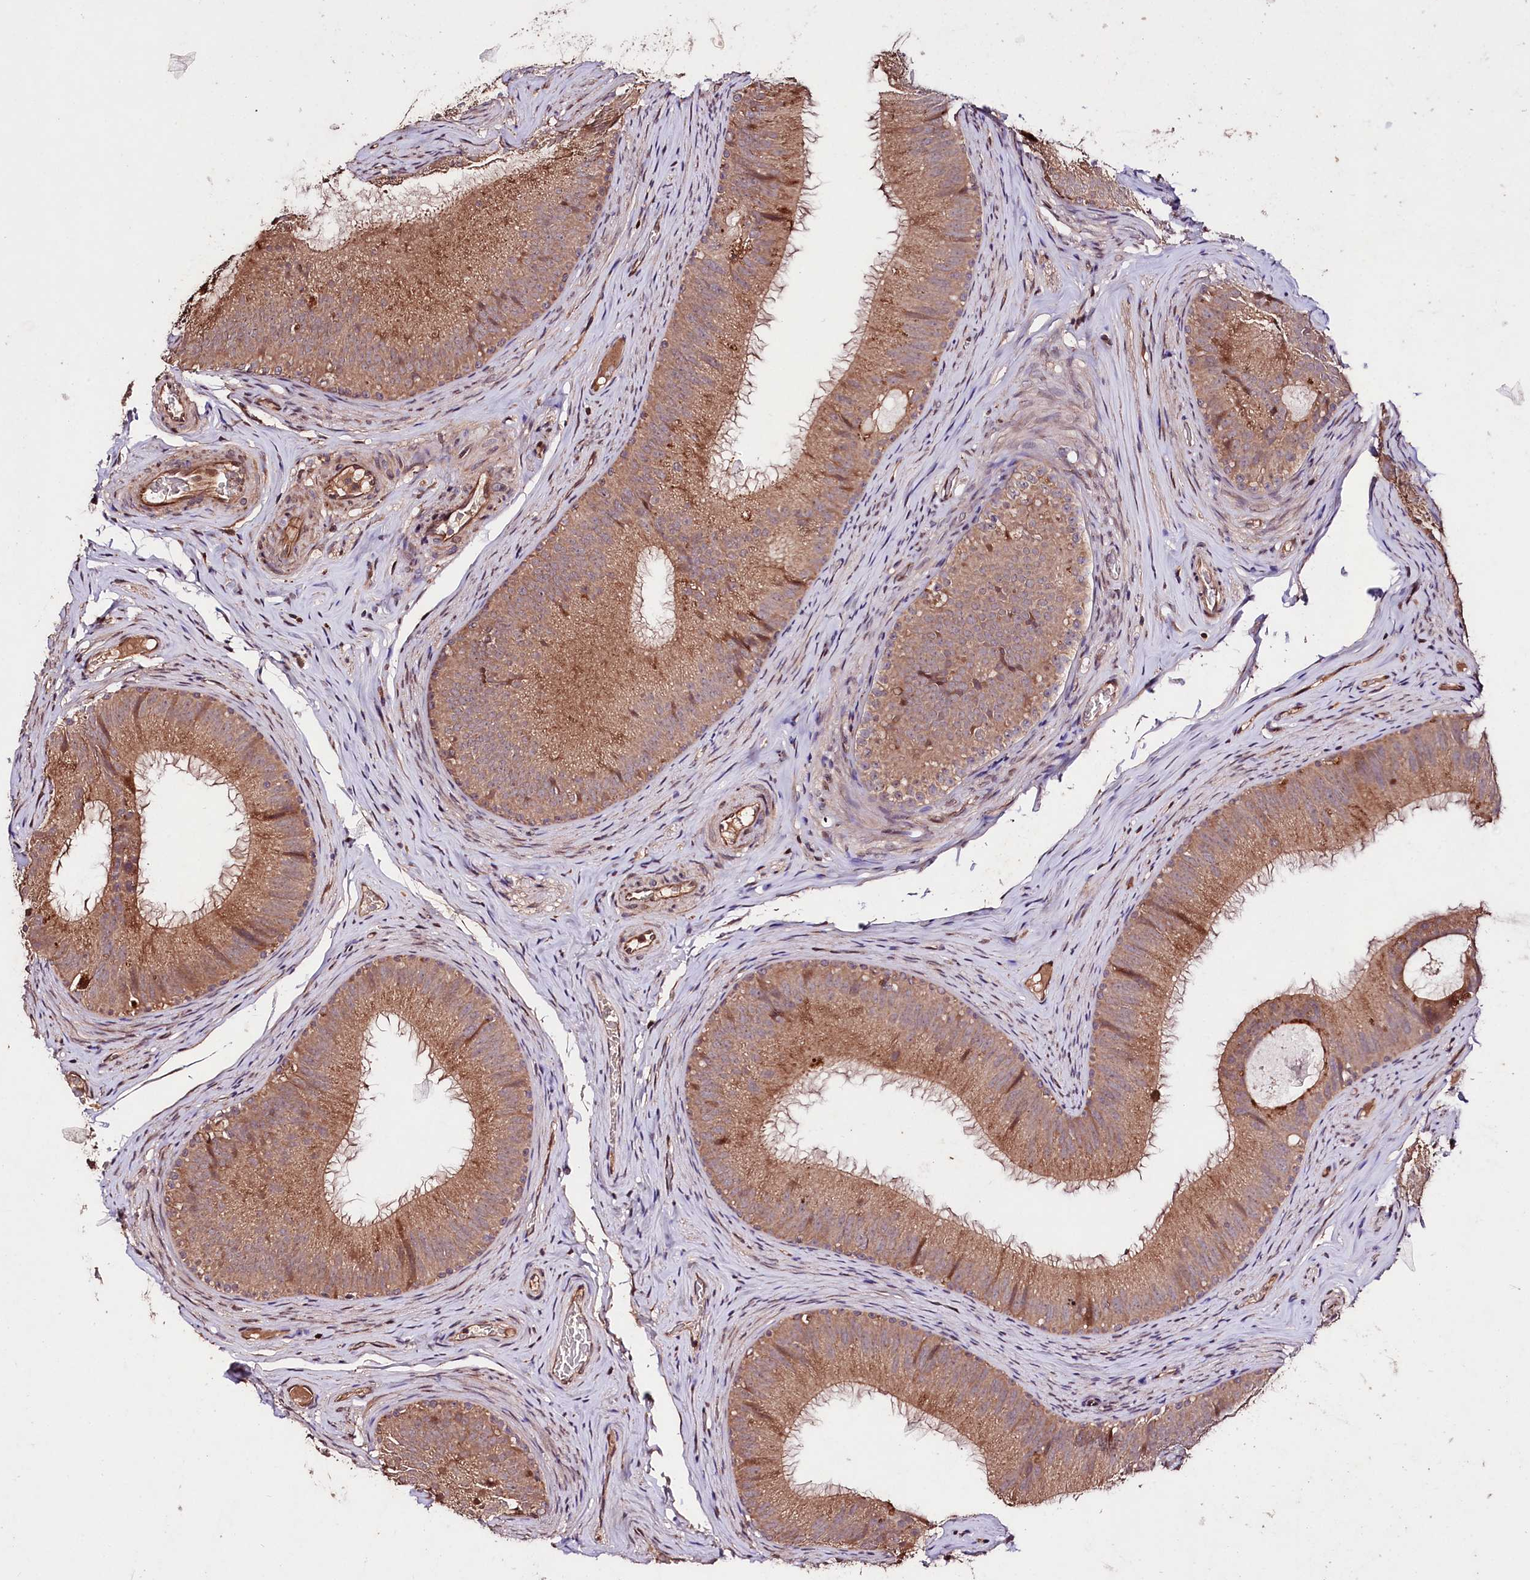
{"staining": {"intensity": "moderate", "quantity": ">75%", "location": "cytoplasmic/membranous"}, "tissue": "epididymis", "cell_type": "Glandular cells", "image_type": "normal", "snomed": [{"axis": "morphology", "description": "Normal tissue, NOS"}, {"axis": "topography", "description": "Epididymis"}], "caption": "A histopathology image showing moderate cytoplasmic/membranous expression in about >75% of glandular cells in normal epididymis, as visualized by brown immunohistochemical staining.", "gene": "TNPO3", "patient": {"sex": "male", "age": 34}}